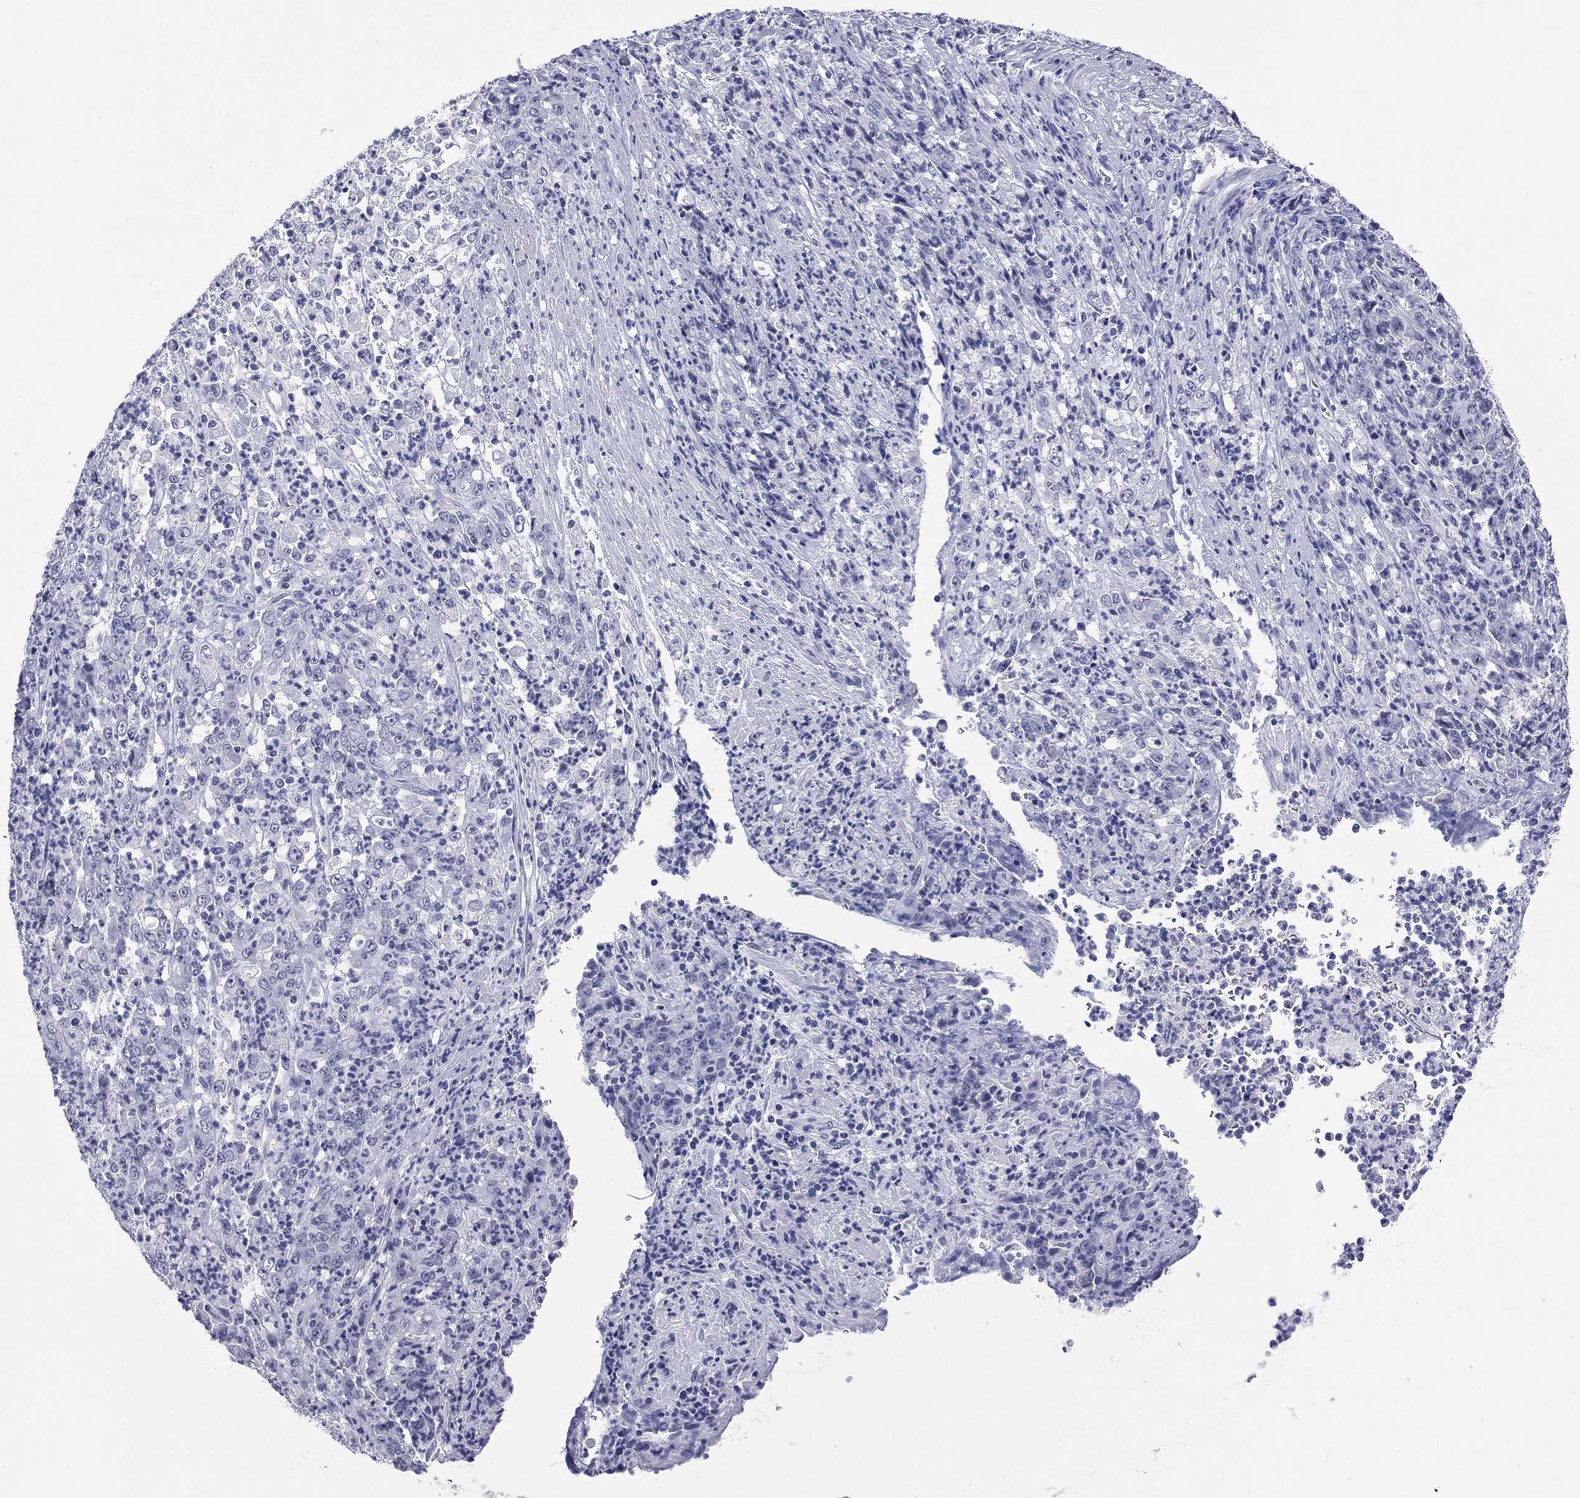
{"staining": {"intensity": "negative", "quantity": "none", "location": "none"}, "tissue": "stomach cancer", "cell_type": "Tumor cells", "image_type": "cancer", "snomed": [{"axis": "morphology", "description": "Adenocarcinoma, NOS"}, {"axis": "topography", "description": "Stomach, lower"}], "caption": "This is a photomicrograph of IHC staining of adenocarcinoma (stomach), which shows no positivity in tumor cells.", "gene": "SSX1", "patient": {"sex": "female", "age": 71}}